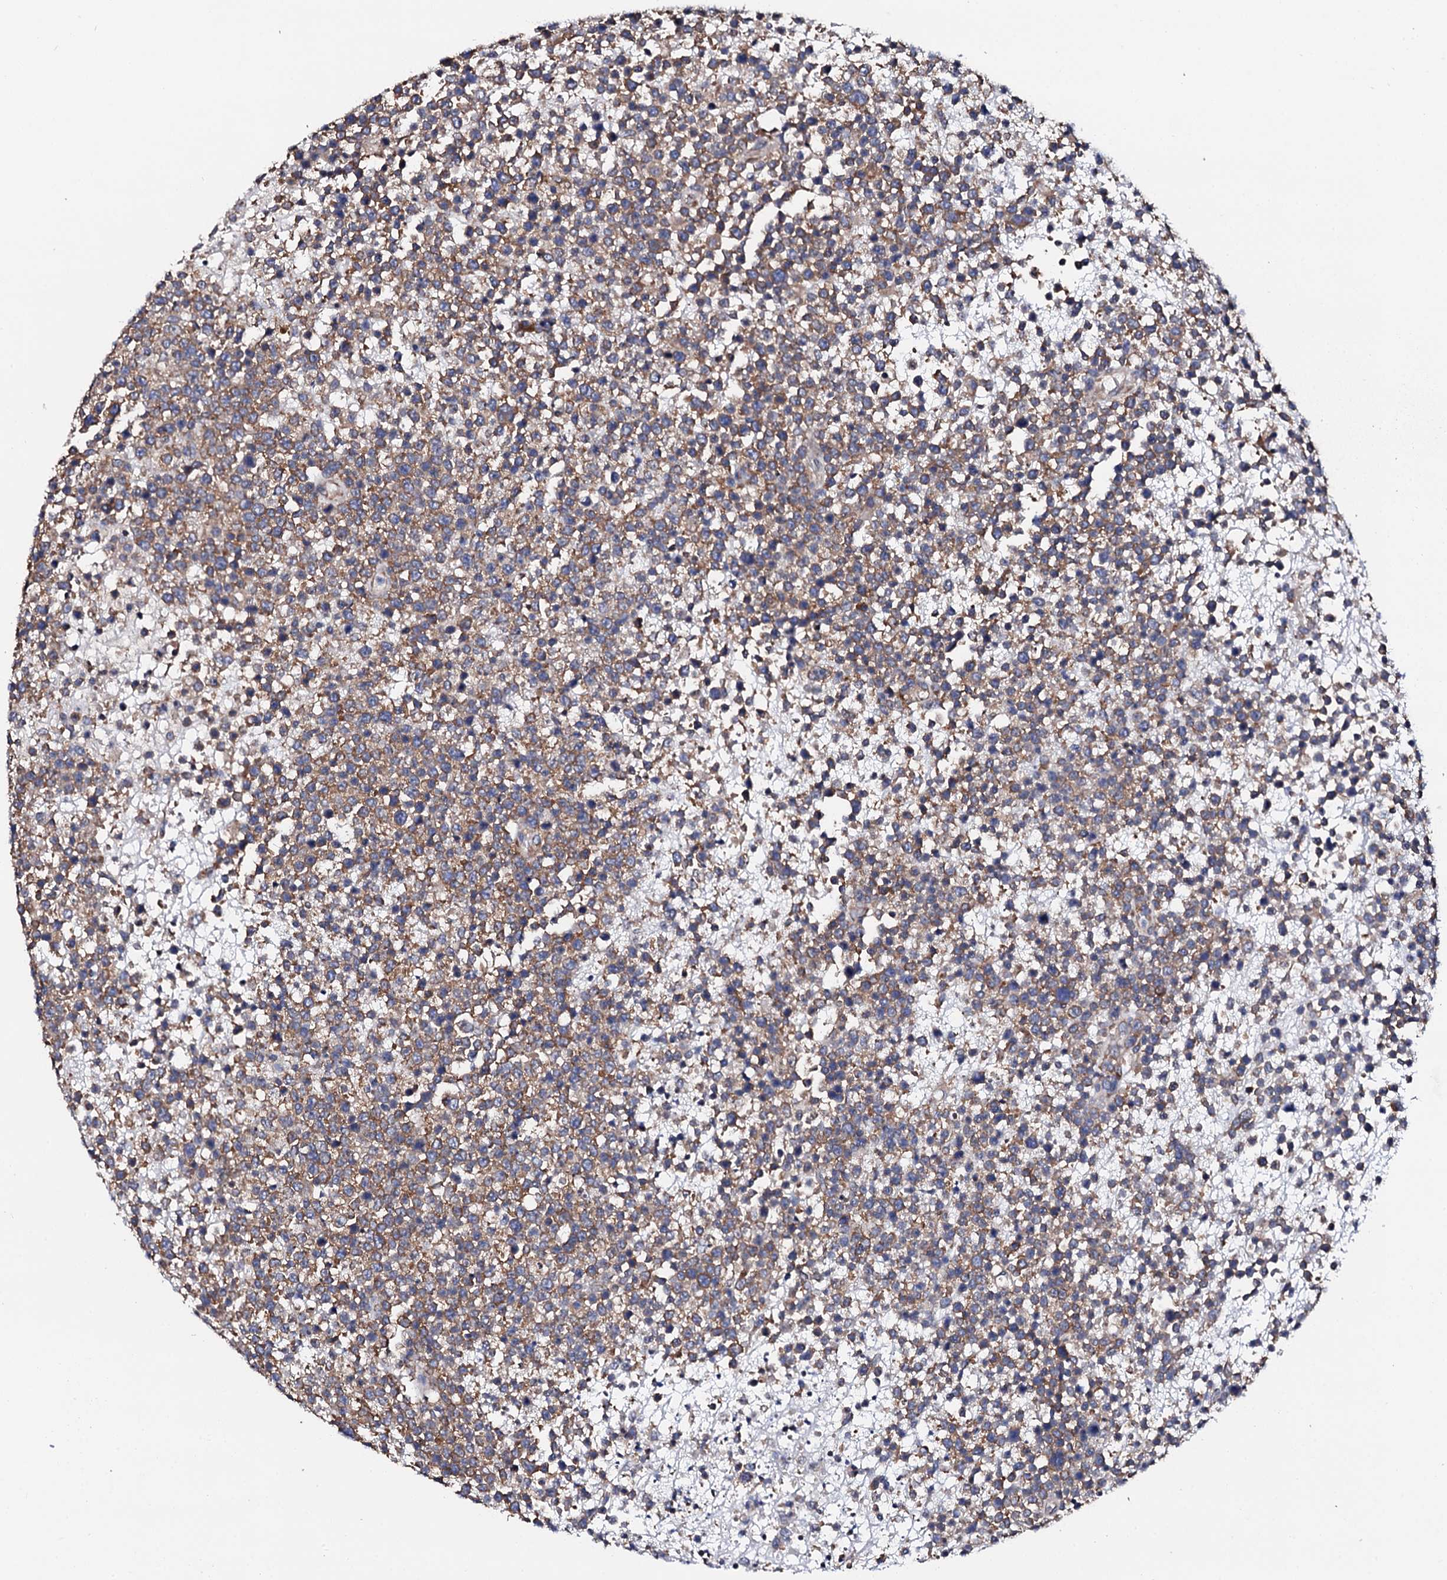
{"staining": {"intensity": "moderate", "quantity": ">75%", "location": "cytoplasmic/membranous"}, "tissue": "lymphoma", "cell_type": "Tumor cells", "image_type": "cancer", "snomed": [{"axis": "morphology", "description": "Malignant lymphoma, non-Hodgkin's type, High grade"}, {"axis": "topography", "description": "Colon"}], "caption": "IHC photomicrograph of neoplastic tissue: high-grade malignant lymphoma, non-Hodgkin's type stained using immunohistochemistry shows medium levels of moderate protein expression localized specifically in the cytoplasmic/membranous of tumor cells, appearing as a cytoplasmic/membranous brown color.", "gene": "NUP58", "patient": {"sex": "female", "age": 53}}